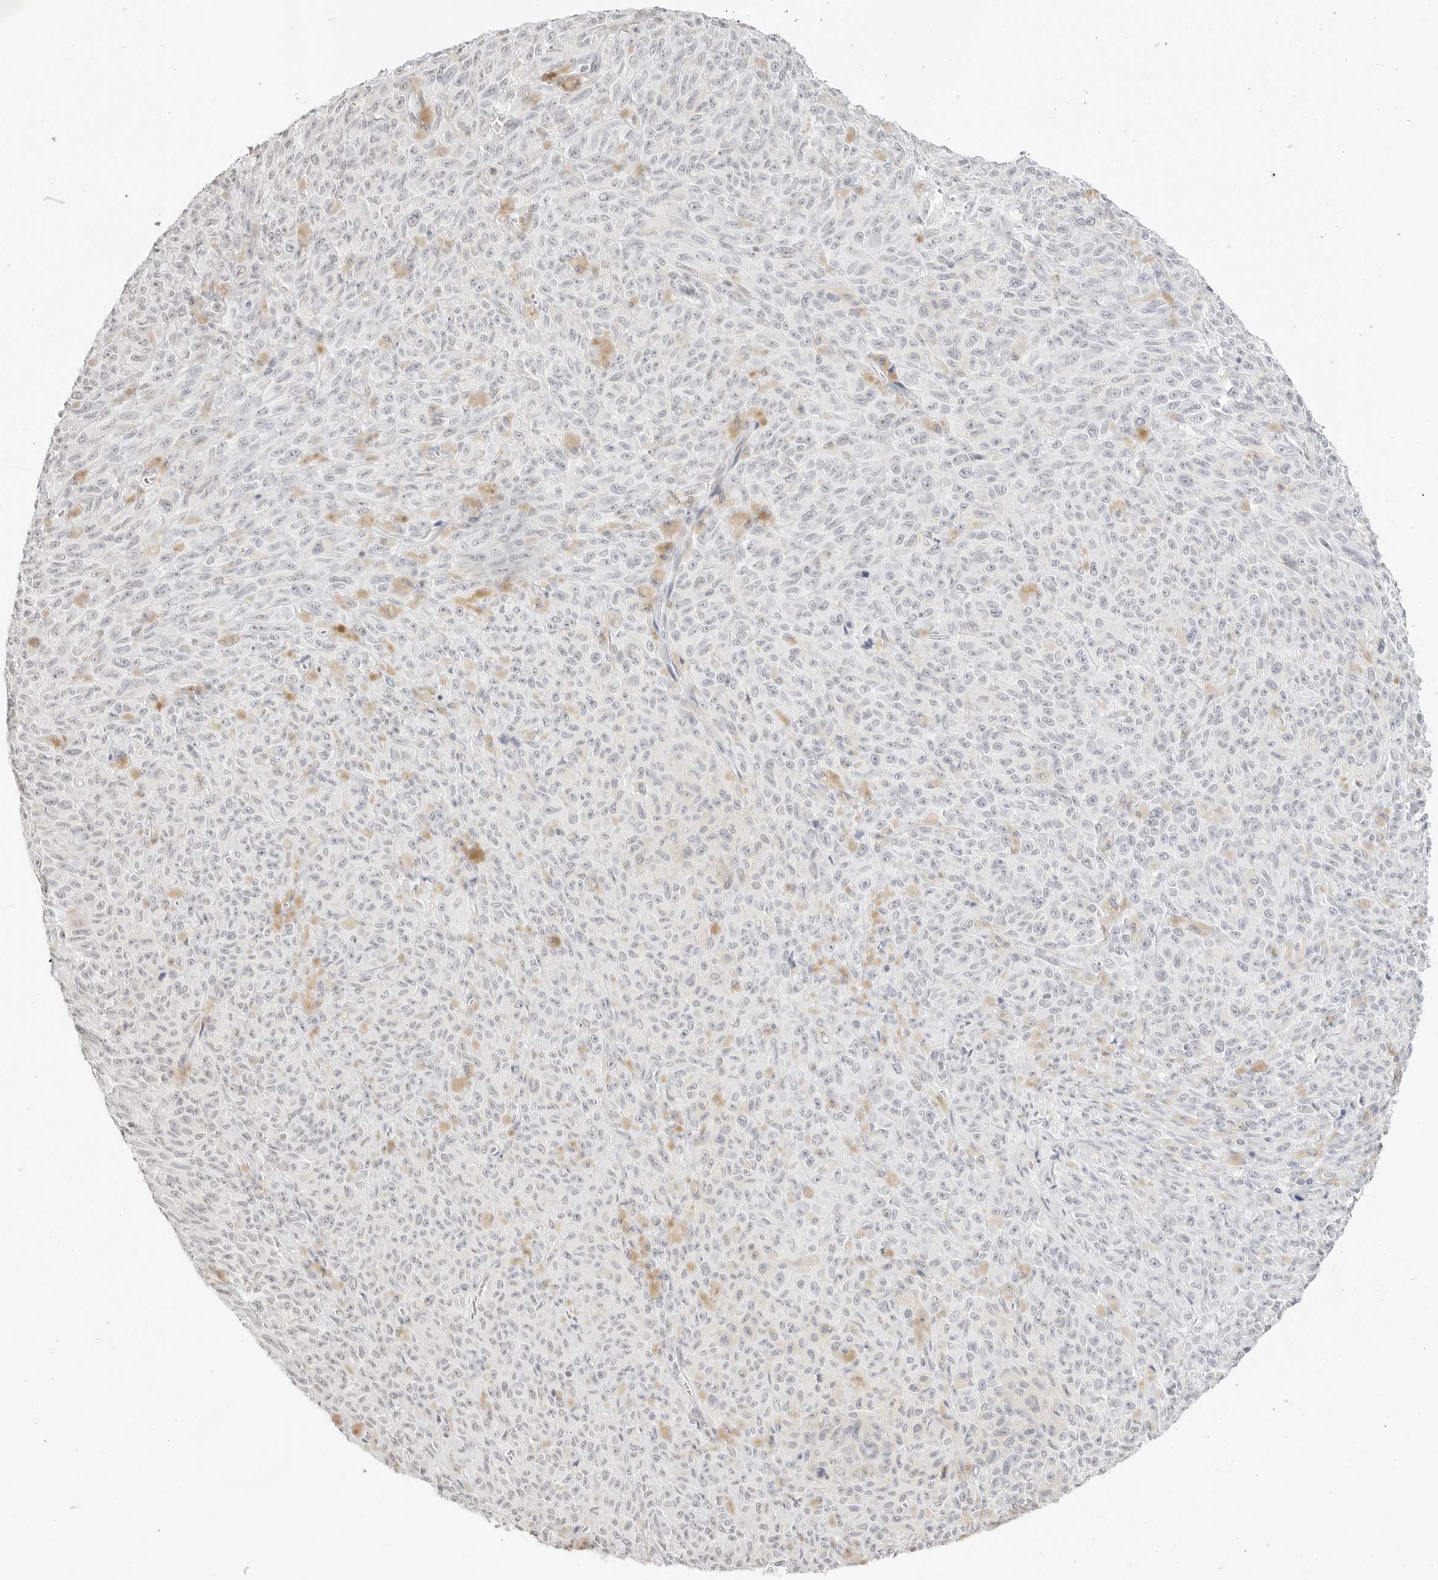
{"staining": {"intensity": "negative", "quantity": "none", "location": "none"}, "tissue": "melanoma", "cell_type": "Tumor cells", "image_type": "cancer", "snomed": [{"axis": "morphology", "description": "Malignant melanoma, NOS"}, {"axis": "topography", "description": "Skin"}], "caption": "An immunohistochemistry (IHC) histopathology image of melanoma is shown. There is no staining in tumor cells of melanoma.", "gene": "FBLN5", "patient": {"sex": "female", "age": 82}}